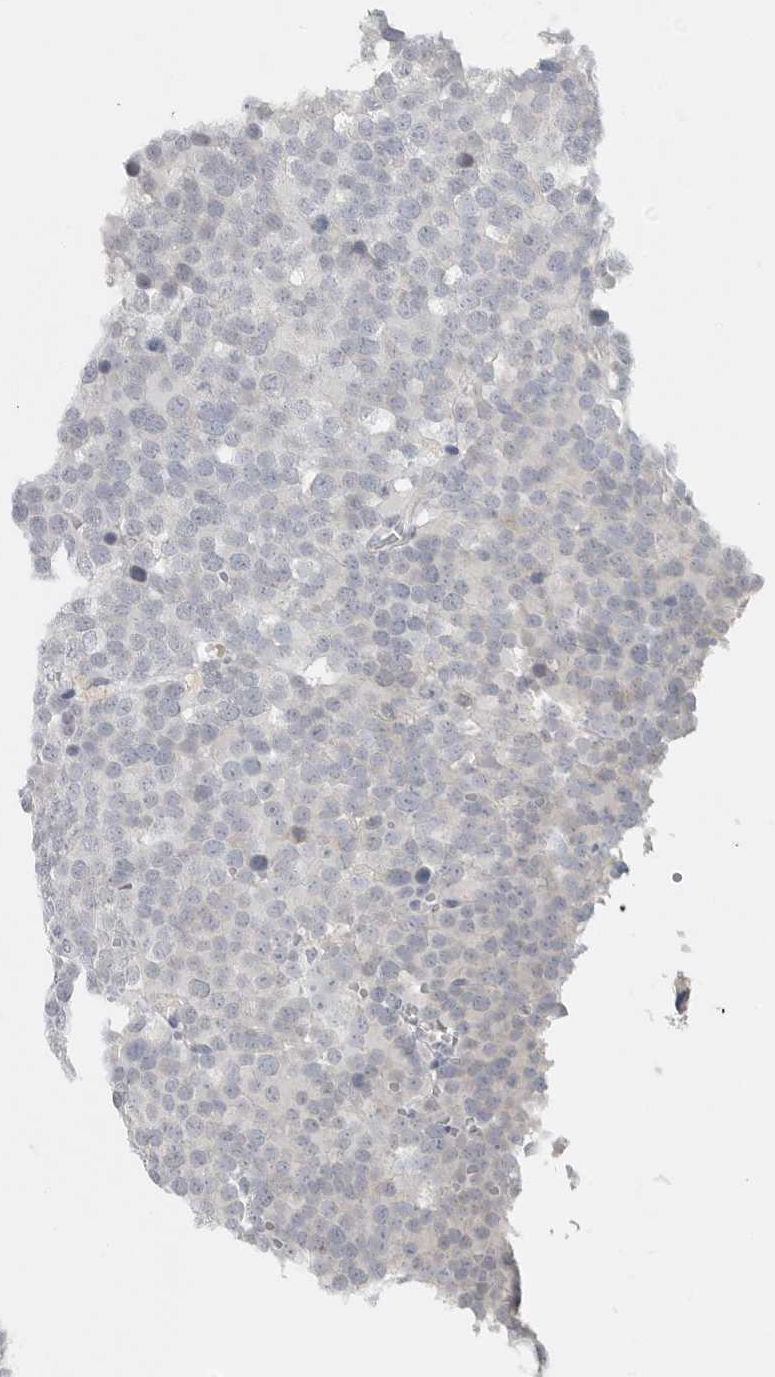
{"staining": {"intensity": "negative", "quantity": "none", "location": "none"}, "tissue": "testis cancer", "cell_type": "Tumor cells", "image_type": "cancer", "snomed": [{"axis": "morphology", "description": "Seminoma, NOS"}, {"axis": "topography", "description": "Testis"}], "caption": "Immunohistochemistry (IHC) micrograph of seminoma (testis) stained for a protein (brown), which displays no positivity in tumor cells.", "gene": "PAM", "patient": {"sex": "male", "age": 71}}